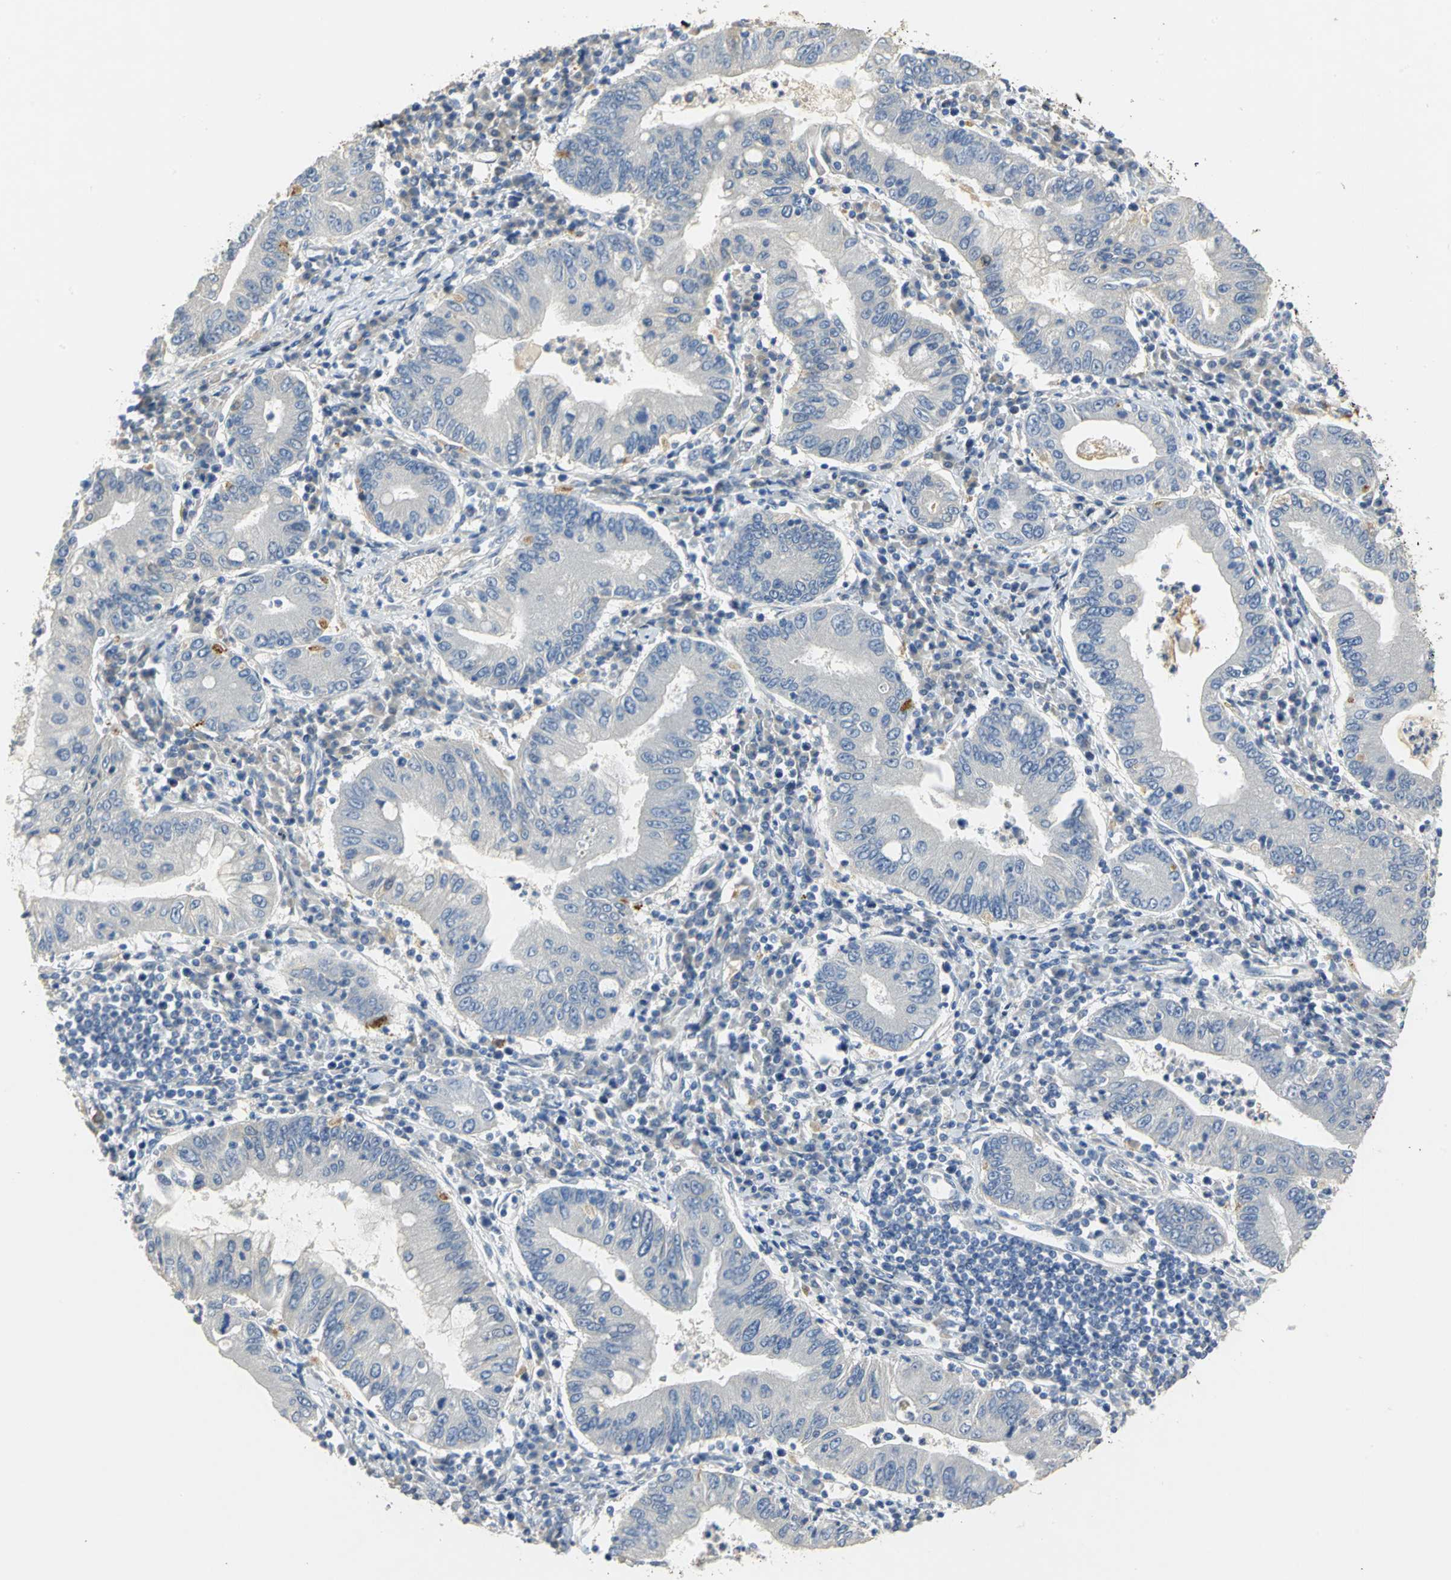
{"staining": {"intensity": "negative", "quantity": "none", "location": "none"}, "tissue": "stomach cancer", "cell_type": "Tumor cells", "image_type": "cancer", "snomed": [{"axis": "morphology", "description": "Normal tissue, NOS"}, {"axis": "morphology", "description": "Adenocarcinoma, NOS"}, {"axis": "topography", "description": "Esophagus"}, {"axis": "topography", "description": "Stomach, upper"}, {"axis": "topography", "description": "Peripheral nerve tissue"}], "caption": "This is an immunohistochemistry (IHC) image of stomach cancer. There is no positivity in tumor cells.", "gene": "IL17RB", "patient": {"sex": "male", "age": 62}}